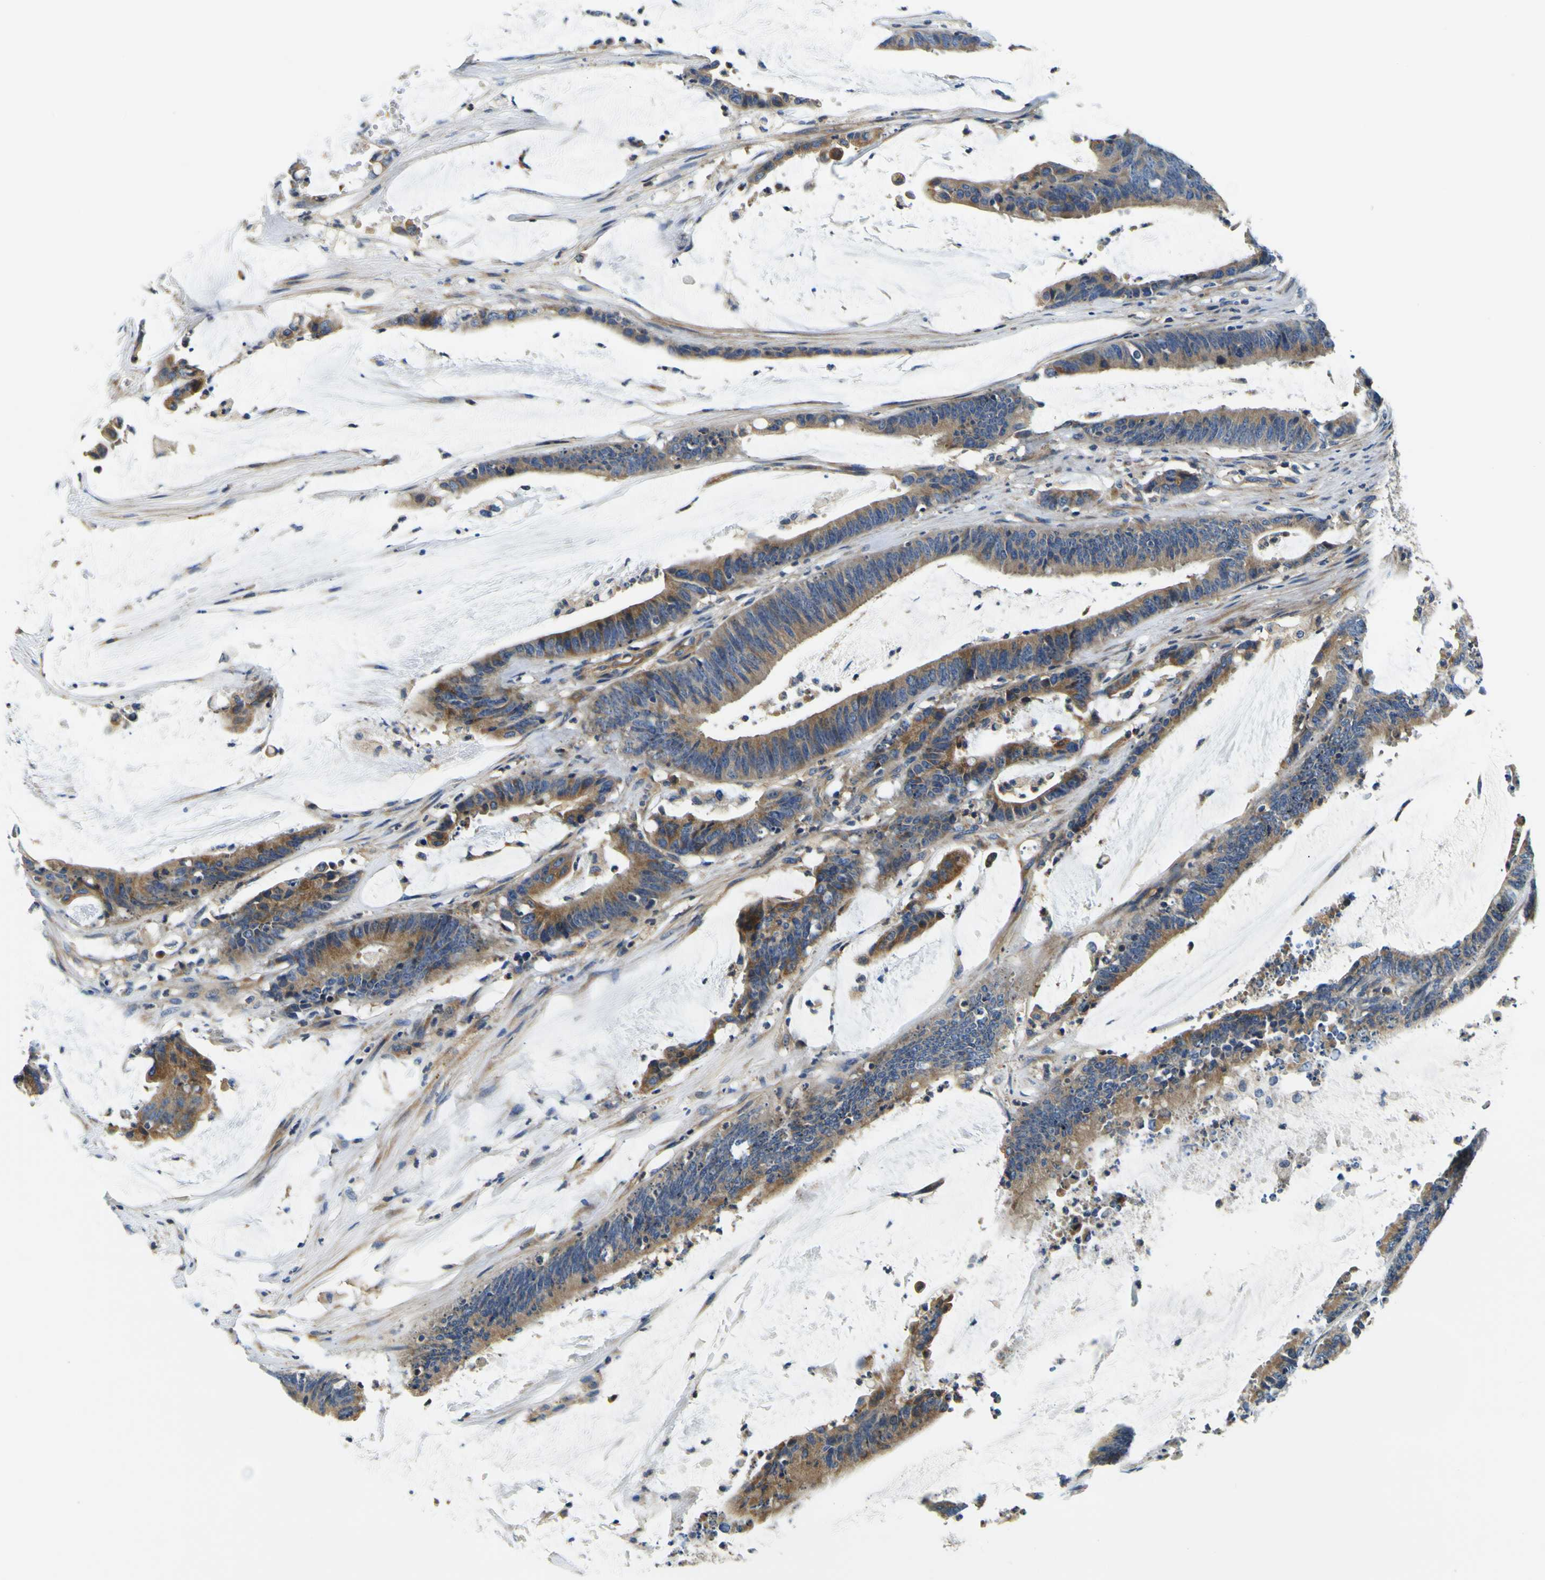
{"staining": {"intensity": "moderate", "quantity": ">75%", "location": "cytoplasmic/membranous"}, "tissue": "colorectal cancer", "cell_type": "Tumor cells", "image_type": "cancer", "snomed": [{"axis": "morphology", "description": "Adenocarcinoma, NOS"}, {"axis": "topography", "description": "Rectum"}], "caption": "This is a histology image of immunohistochemistry (IHC) staining of colorectal cancer, which shows moderate positivity in the cytoplasmic/membranous of tumor cells.", "gene": "CLSTN1", "patient": {"sex": "female", "age": 66}}